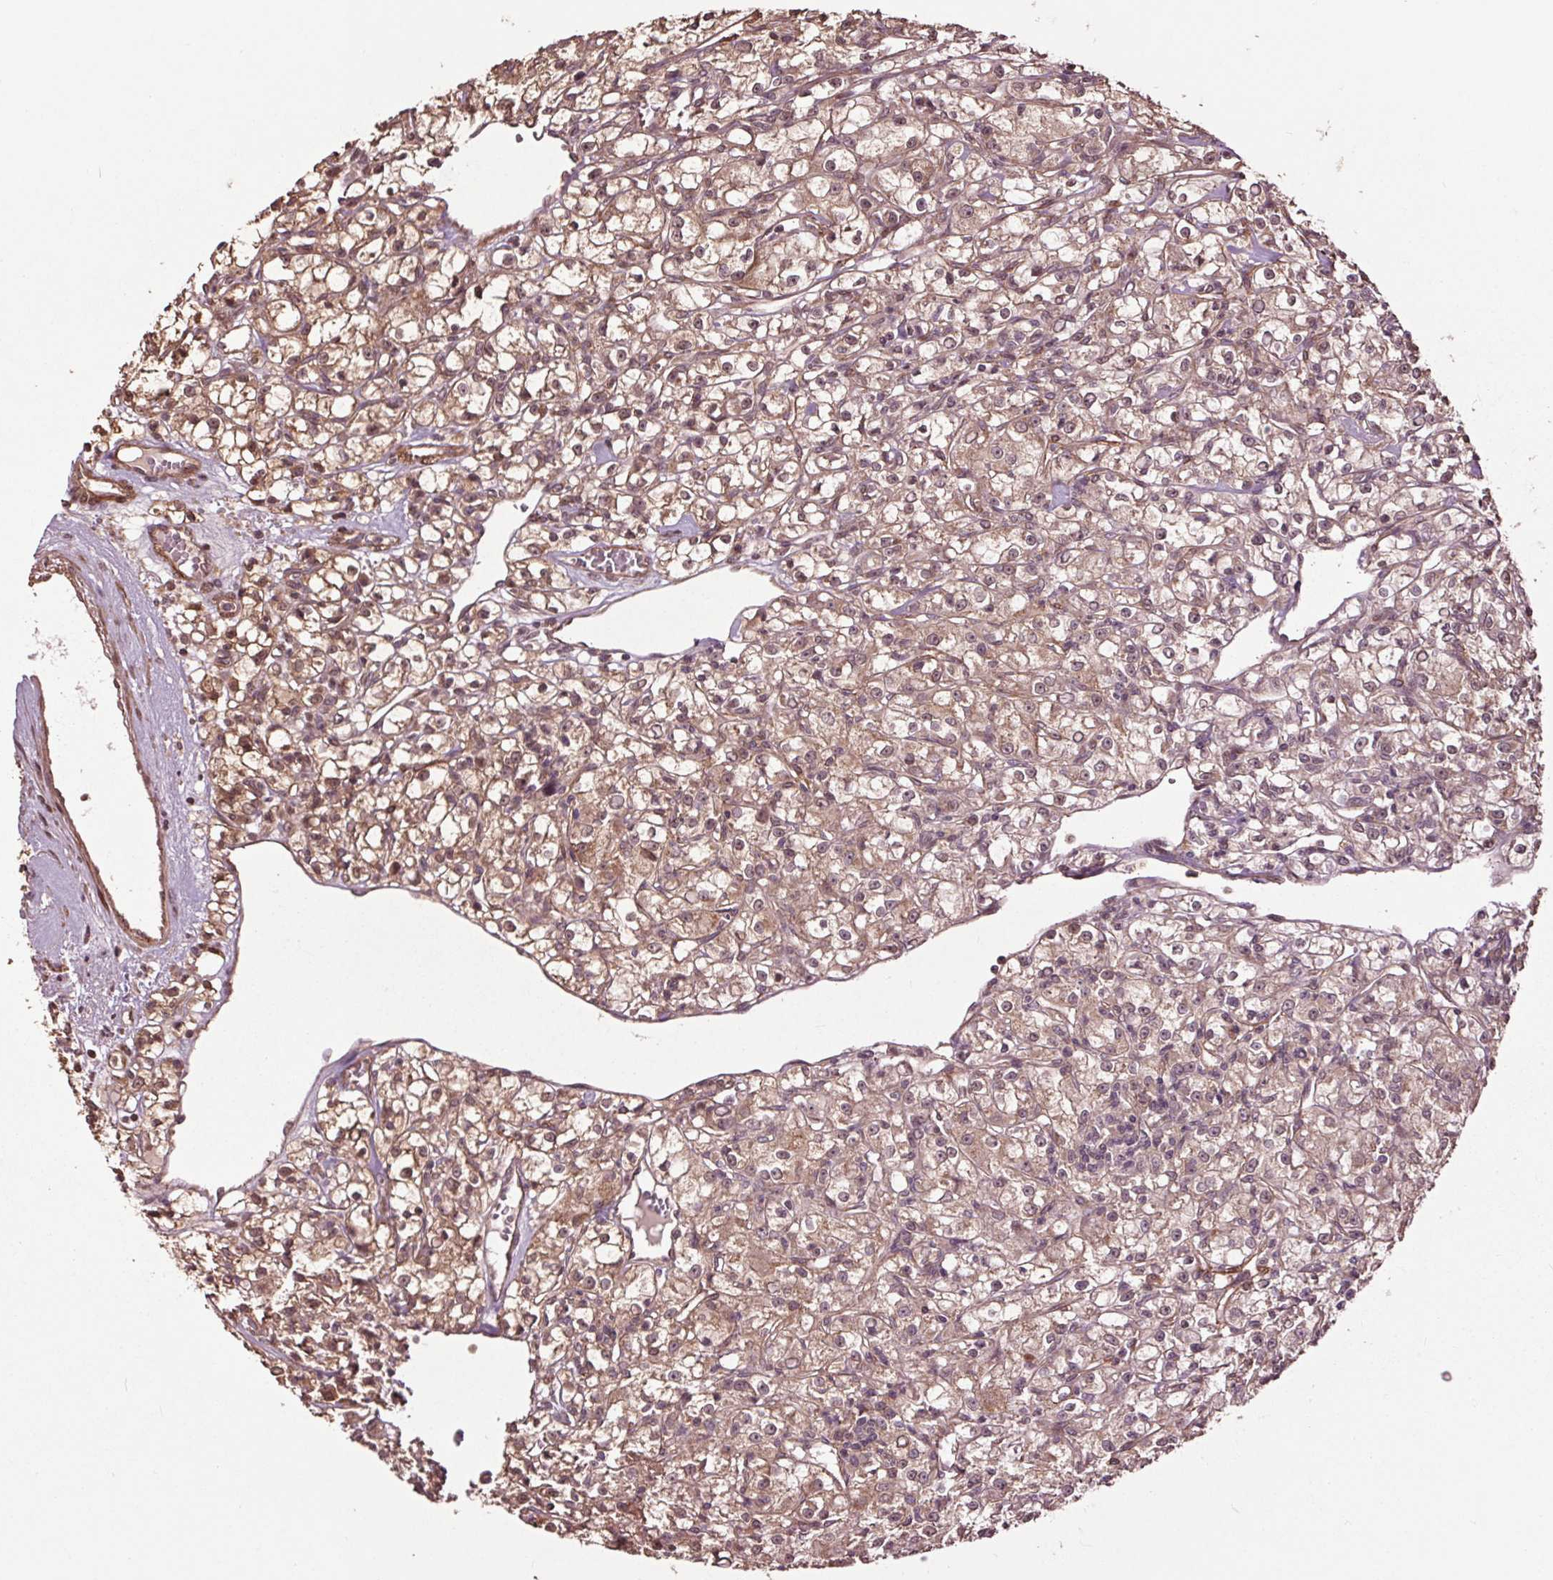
{"staining": {"intensity": "moderate", "quantity": ">75%", "location": "cytoplasmic/membranous,nuclear"}, "tissue": "renal cancer", "cell_type": "Tumor cells", "image_type": "cancer", "snomed": [{"axis": "morphology", "description": "Adenocarcinoma, NOS"}, {"axis": "topography", "description": "Kidney"}], "caption": "Immunohistochemistry (IHC) of human renal adenocarcinoma displays medium levels of moderate cytoplasmic/membranous and nuclear expression in about >75% of tumor cells.", "gene": "CEP95", "patient": {"sex": "female", "age": 59}}